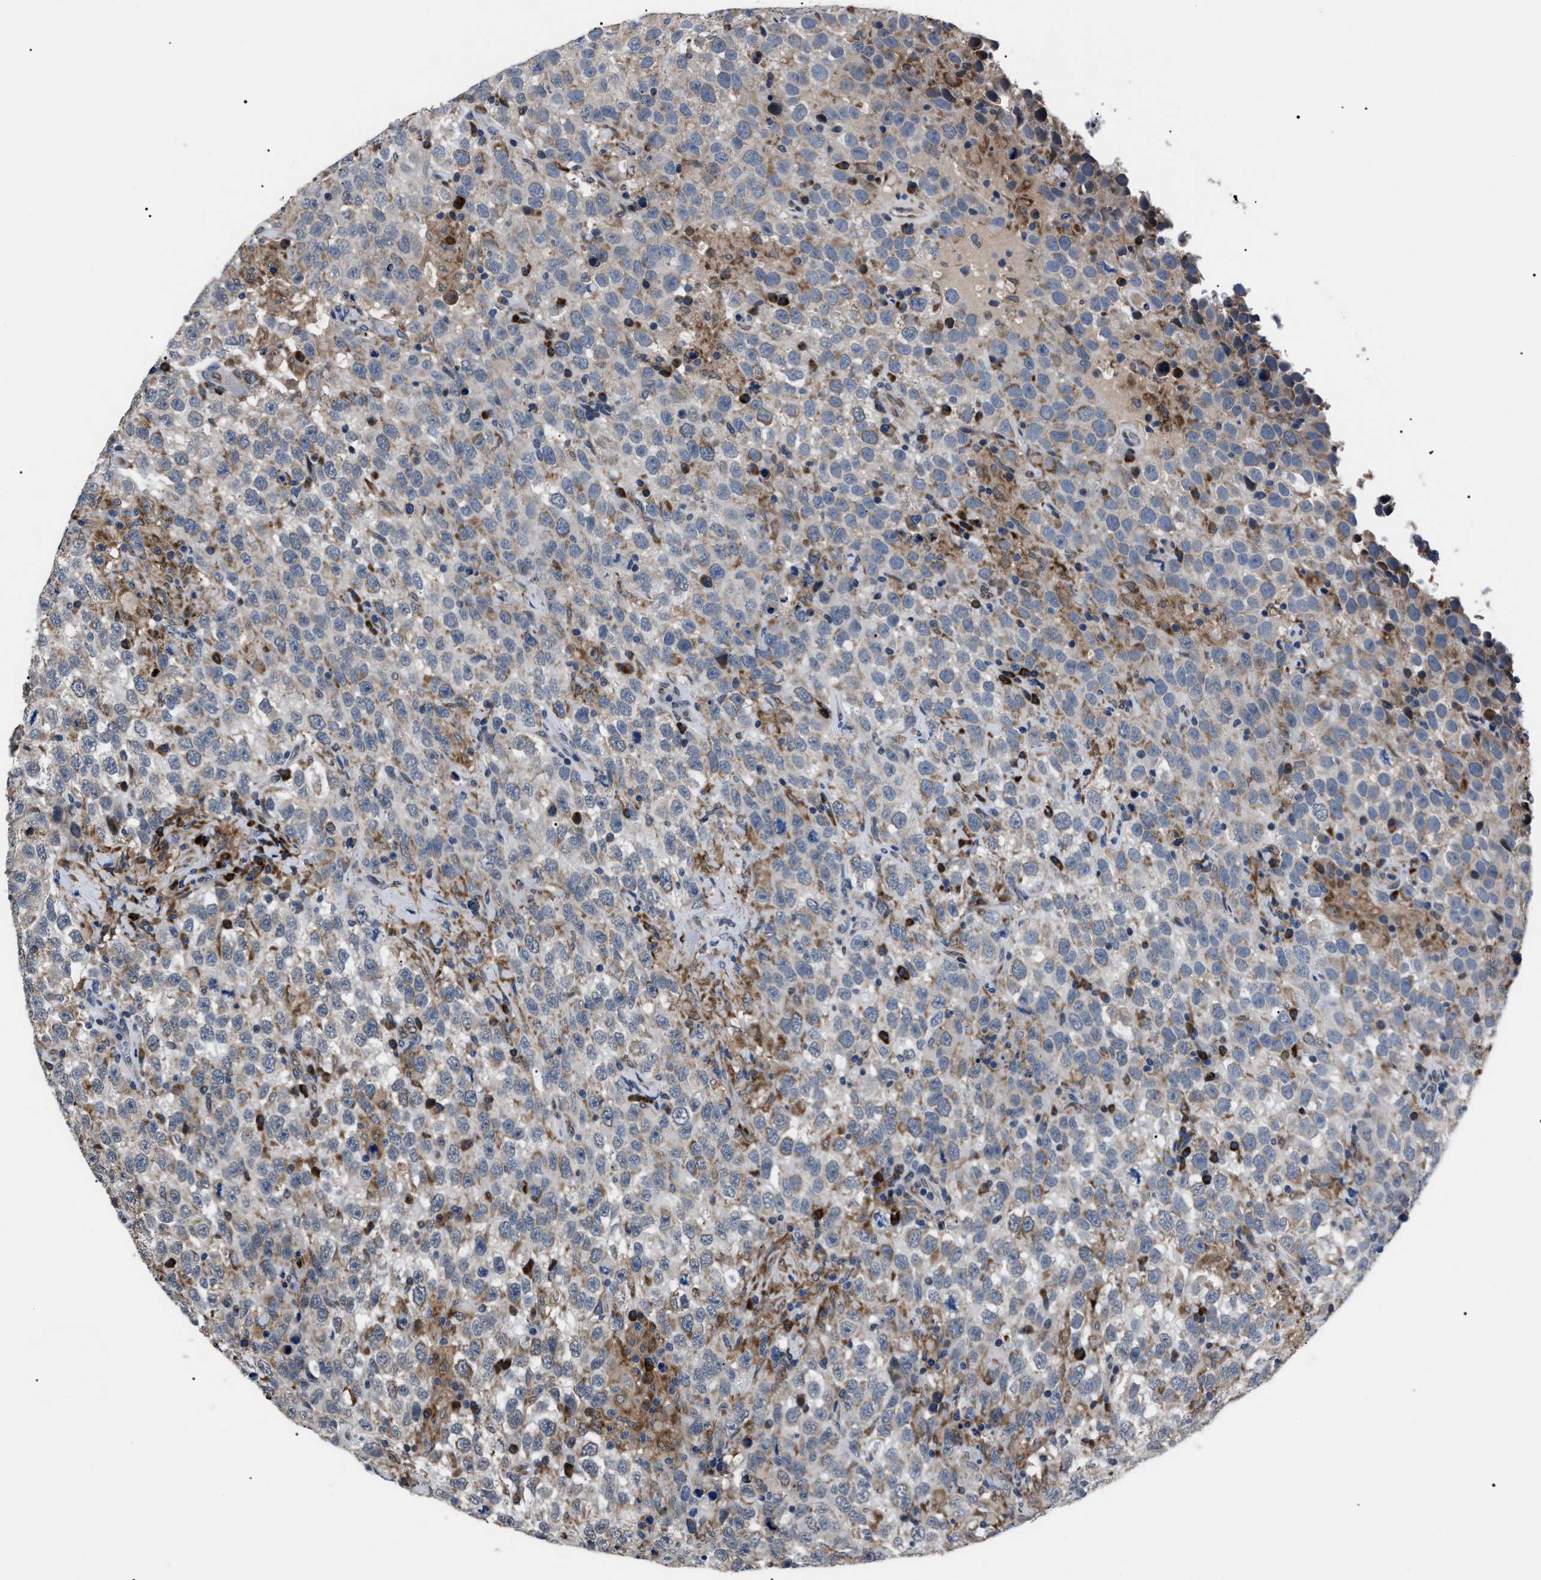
{"staining": {"intensity": "weak", "quantity": ">75%", "location": "cytoplasmic/membranous"}, "tissue": "testis cancer", "cell_type": "Tumor cells", "image_type": "cancer", "snomed": [{"axis": "morphology", "description": "Seminoma, NOS"}, {"axis": "topography", "description": "Testis"}], "caption": "Tumor cells reveal weak cytoplasmic/membranous positivity in about >75% of cells in testis cancer.", "gene": "LRRC14", "patient": {"sex": "male", "age": 41}}